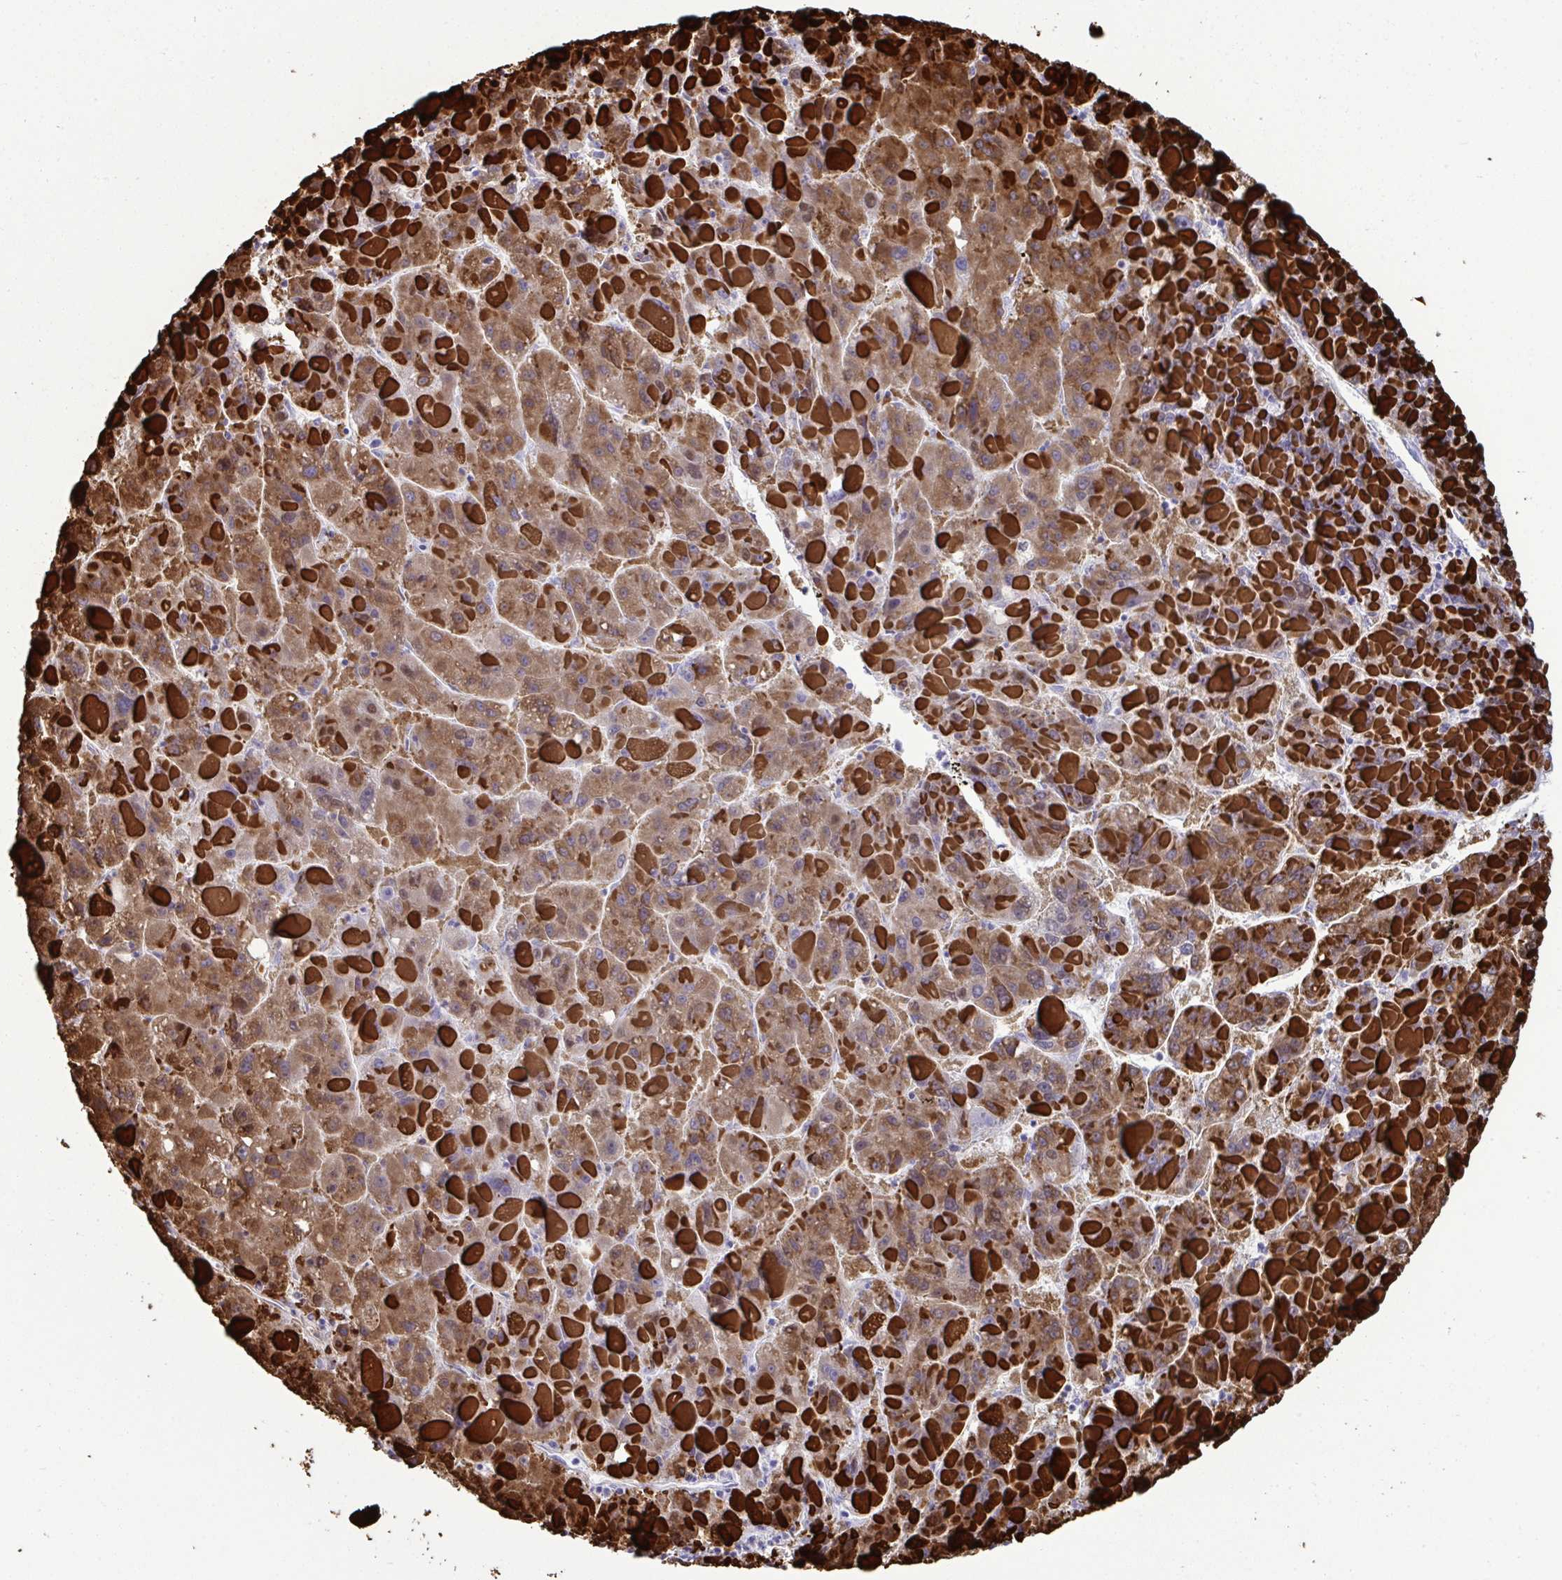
{"staining": {"intensity": "moderate", "quantity": ">75%", "location": "cytoplasmic/membranous"}, "tissue": "liver cancer", "cell_type": "Tumor cells", "image_type": "cancer", "snomed": [{"axis": "morphology", "description": "Carcinoma, Hepatocellular, NOS"}, {"axis": "topography", "description": "Liver"}], "caption": "Immunohistochemical staining of liver cancer (hepatocellular carcinoma) reveals medium levels of moderate cytoplasmic/membranous positivity in approximately >75% of tumor cells.", "gene": "RGPD5", "patient": {"sex": "female", "age": 82}}